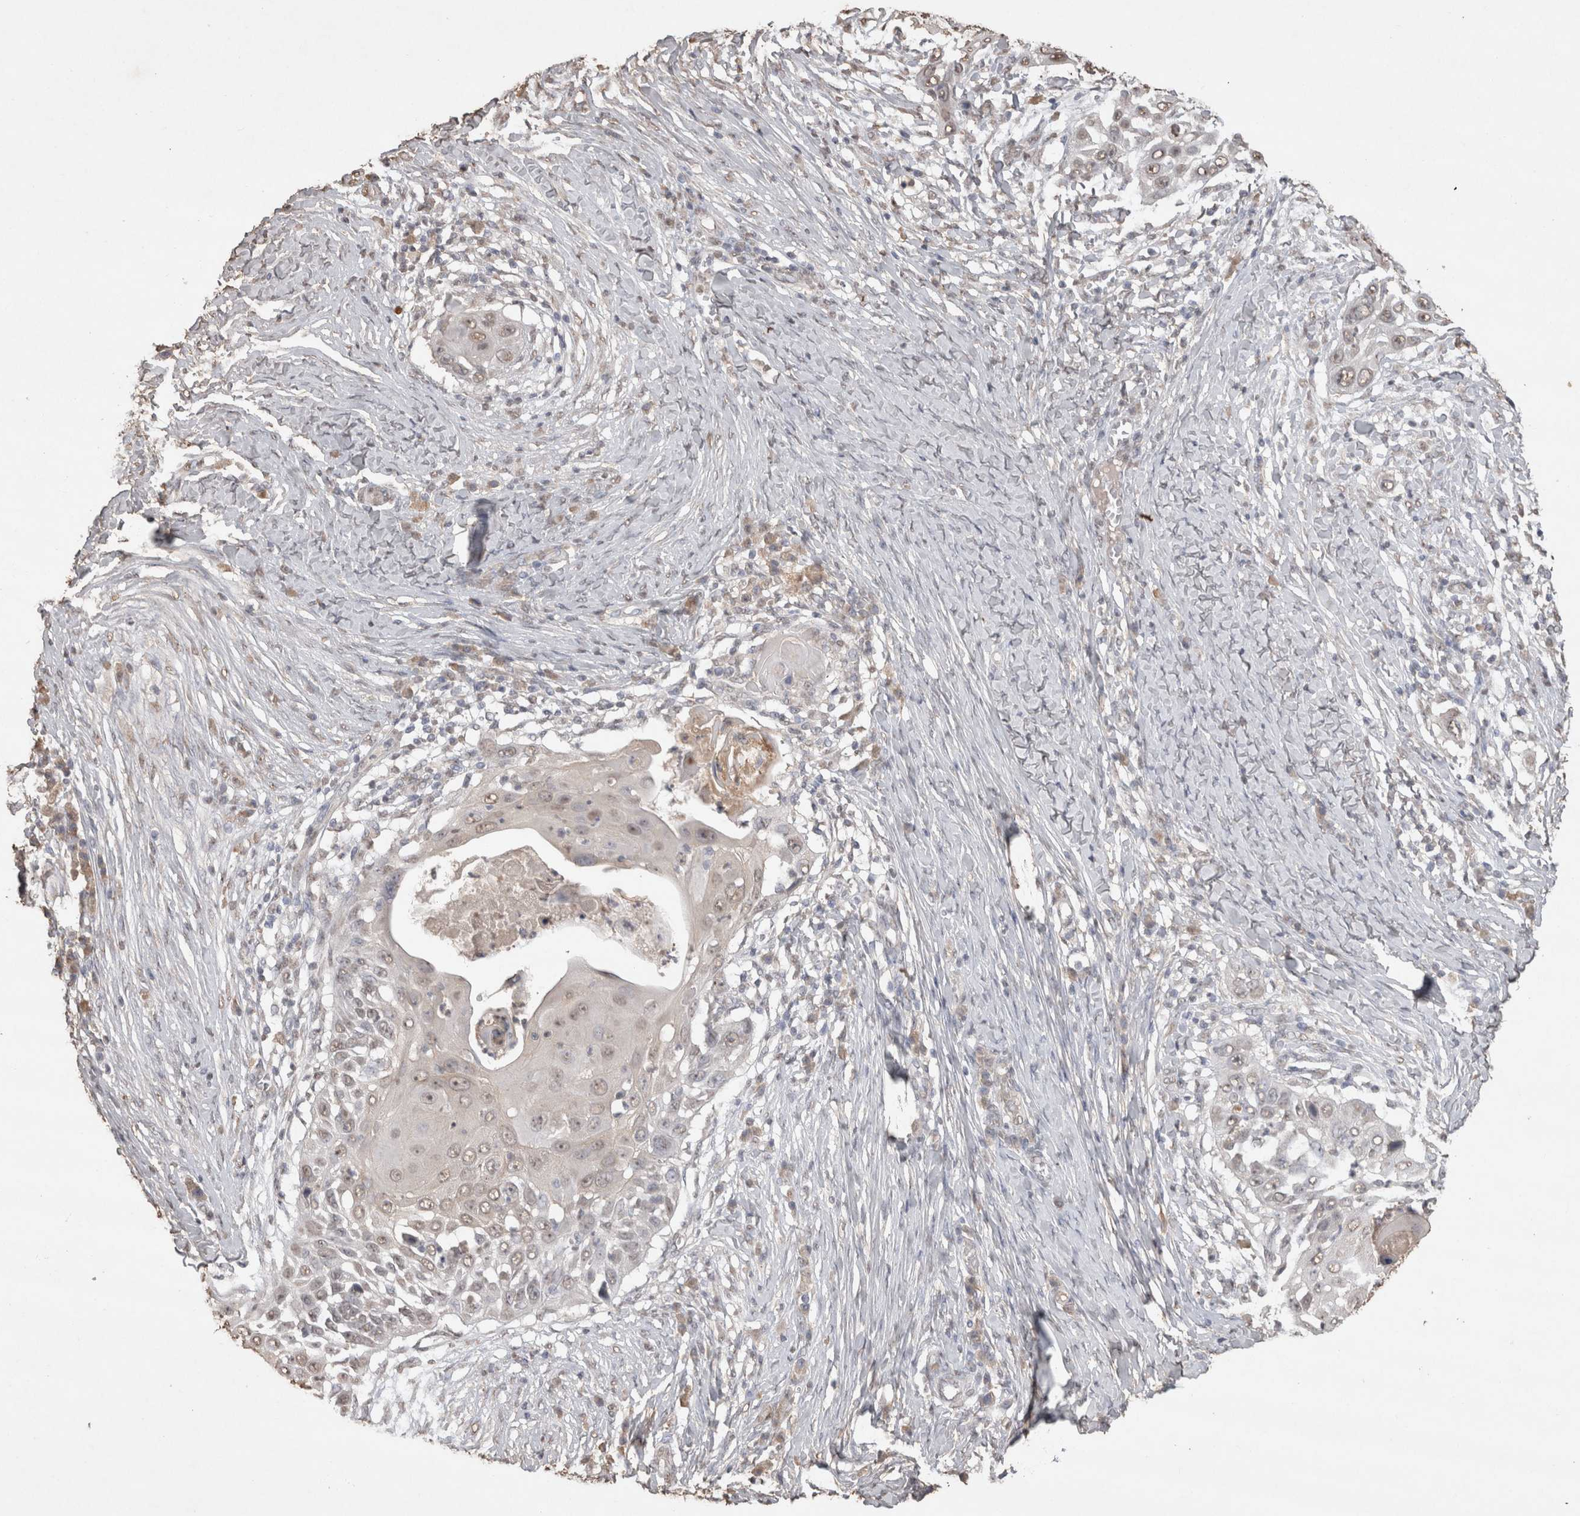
{"staining": {"intensity": "weak", "quantity": "25%-75%", "location": "nuclear"}, "tissue": "skin cancer", "cell_type": "Tumor cells", "image_type": "cancer", "snomed": [{"axis": "morphology", "description": "Squamous cell carcinoma, NOS"}, {"axis": "topography", "description": "Skin"}], "caption": "IHC image of neoplastic tissue: skin cancer (squamous cell carcinoma) stained using IHC shows low levels of weak protein expression localized specifically in the nuclear of tumor cells, appearing as a nuclear brown color.", "gene": "MLX", "patient": {"sex": "female", "age": 44}}